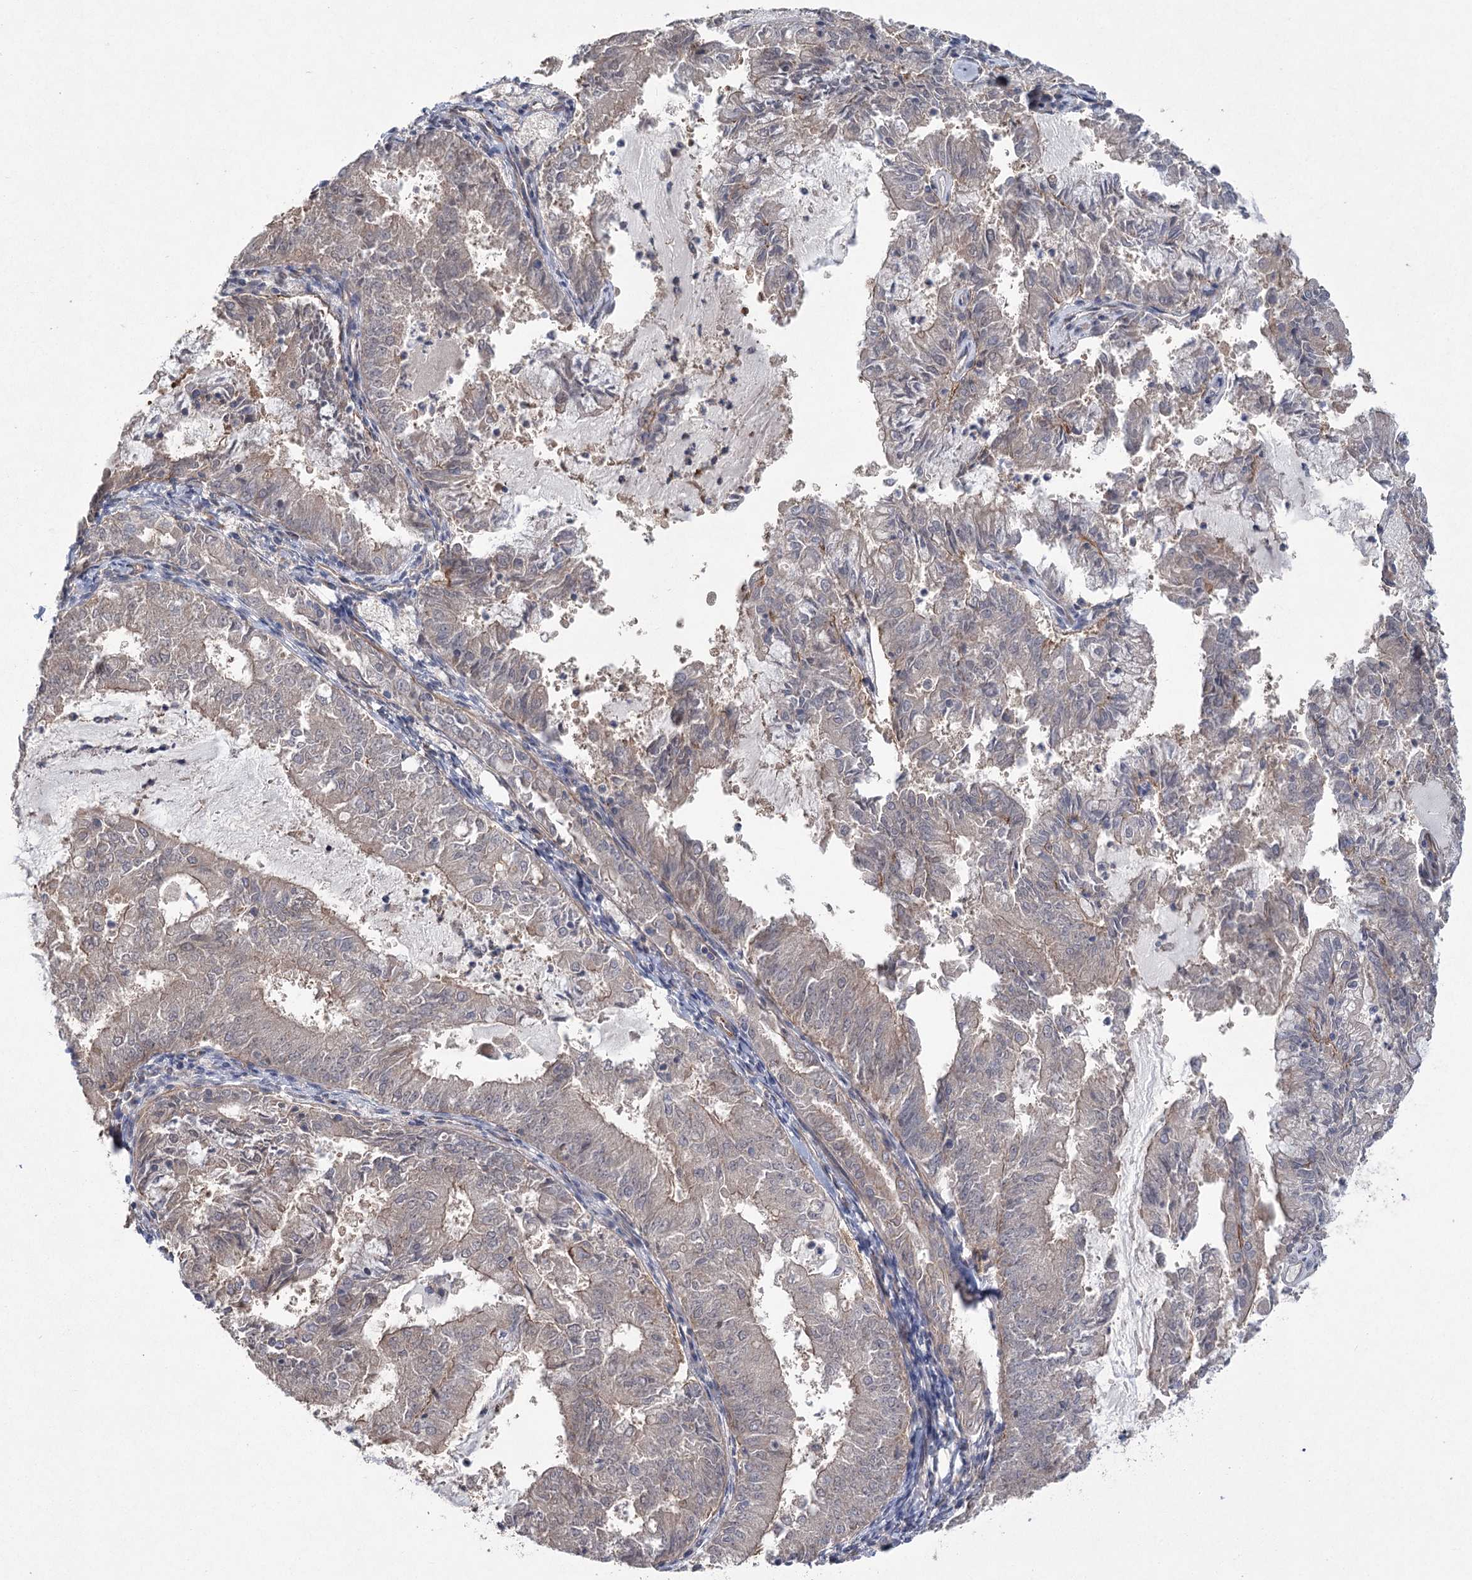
{"staining": {"intensity": "weak", "quantity": "<25%", "location": "cytoplasmic/membranous"}, "tissue": "endometrial cancer", "cell_type": "Tumor cells", "image_type": "cancer", "snomed": [{"axis": "morphology", "description": "Adenocarcinoma, NOS"}, {"axis": "topography", "description": "Endometrium"}], "caption": "Immunohistochemistry (IHC) of endometrial cancer shows no staining in tumor cells.", "gene": "RWDD4", "patient": {"sex": "female", "age": 57}}